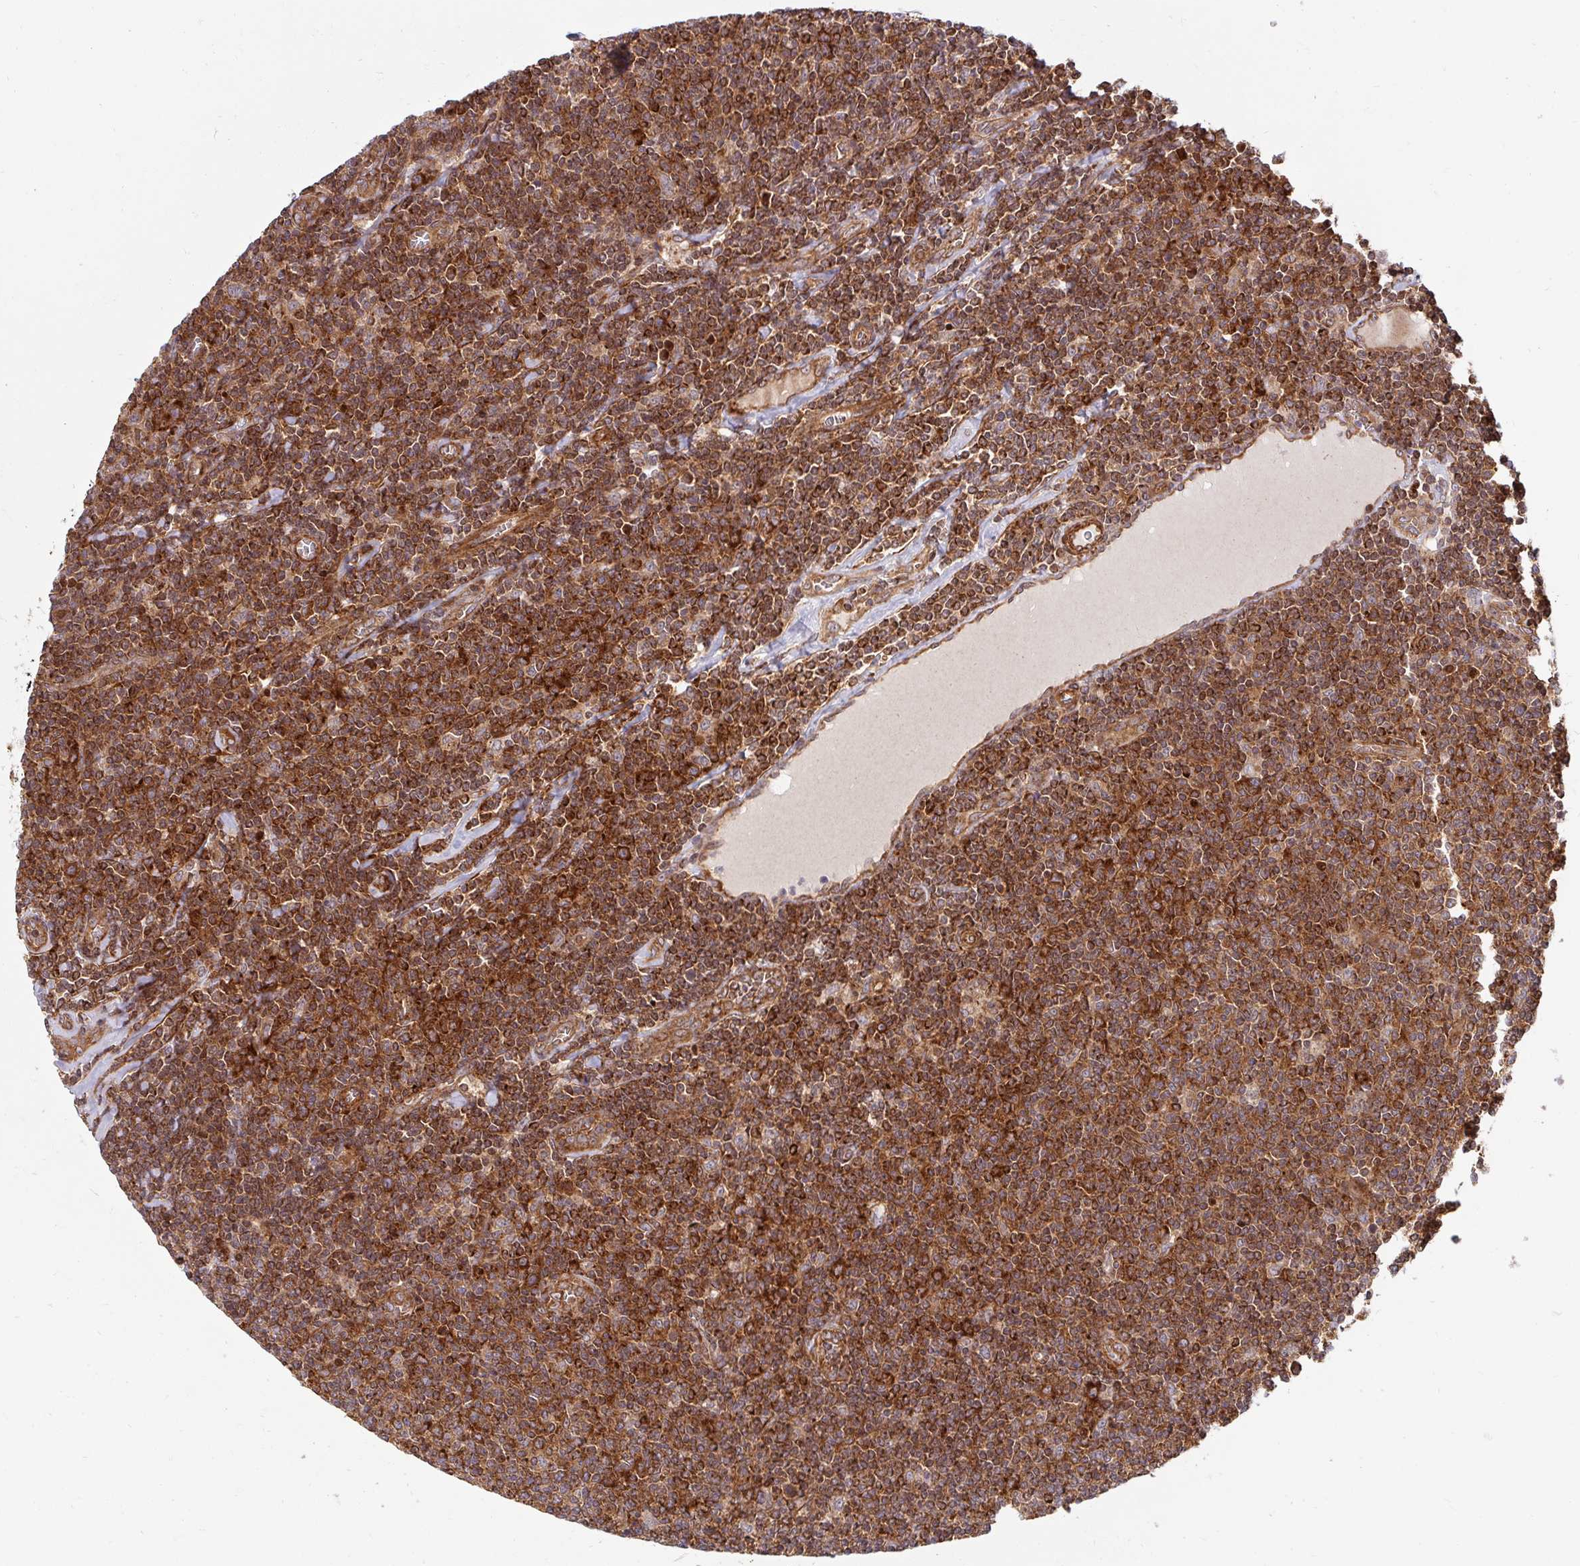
{"staining": {"intensity": "strong", "quantity": ">75%", "location": "cytoplasmic/membranous"}, "tissue": "lymphoma", "cell_type": "Tumor cells", "image_type": "cancer", "snomed": [{"axis": "morphology", "description": "Malignant lymphoma, non-Hodgkin's type, Low grade"}, {"axis": "topography", "description": "Lymph node"}], "caption": "Tumor cells exhibit strong cytoplasmic/membranous staining in about >75% of cells in lymphoma. The staining is performed using DAB brown chromogen to label protein expression. The nuclei are counter-stained blue using hematoxylin.", "gene": "BTF3", "patient": {"sex": "male", "age": 52}}